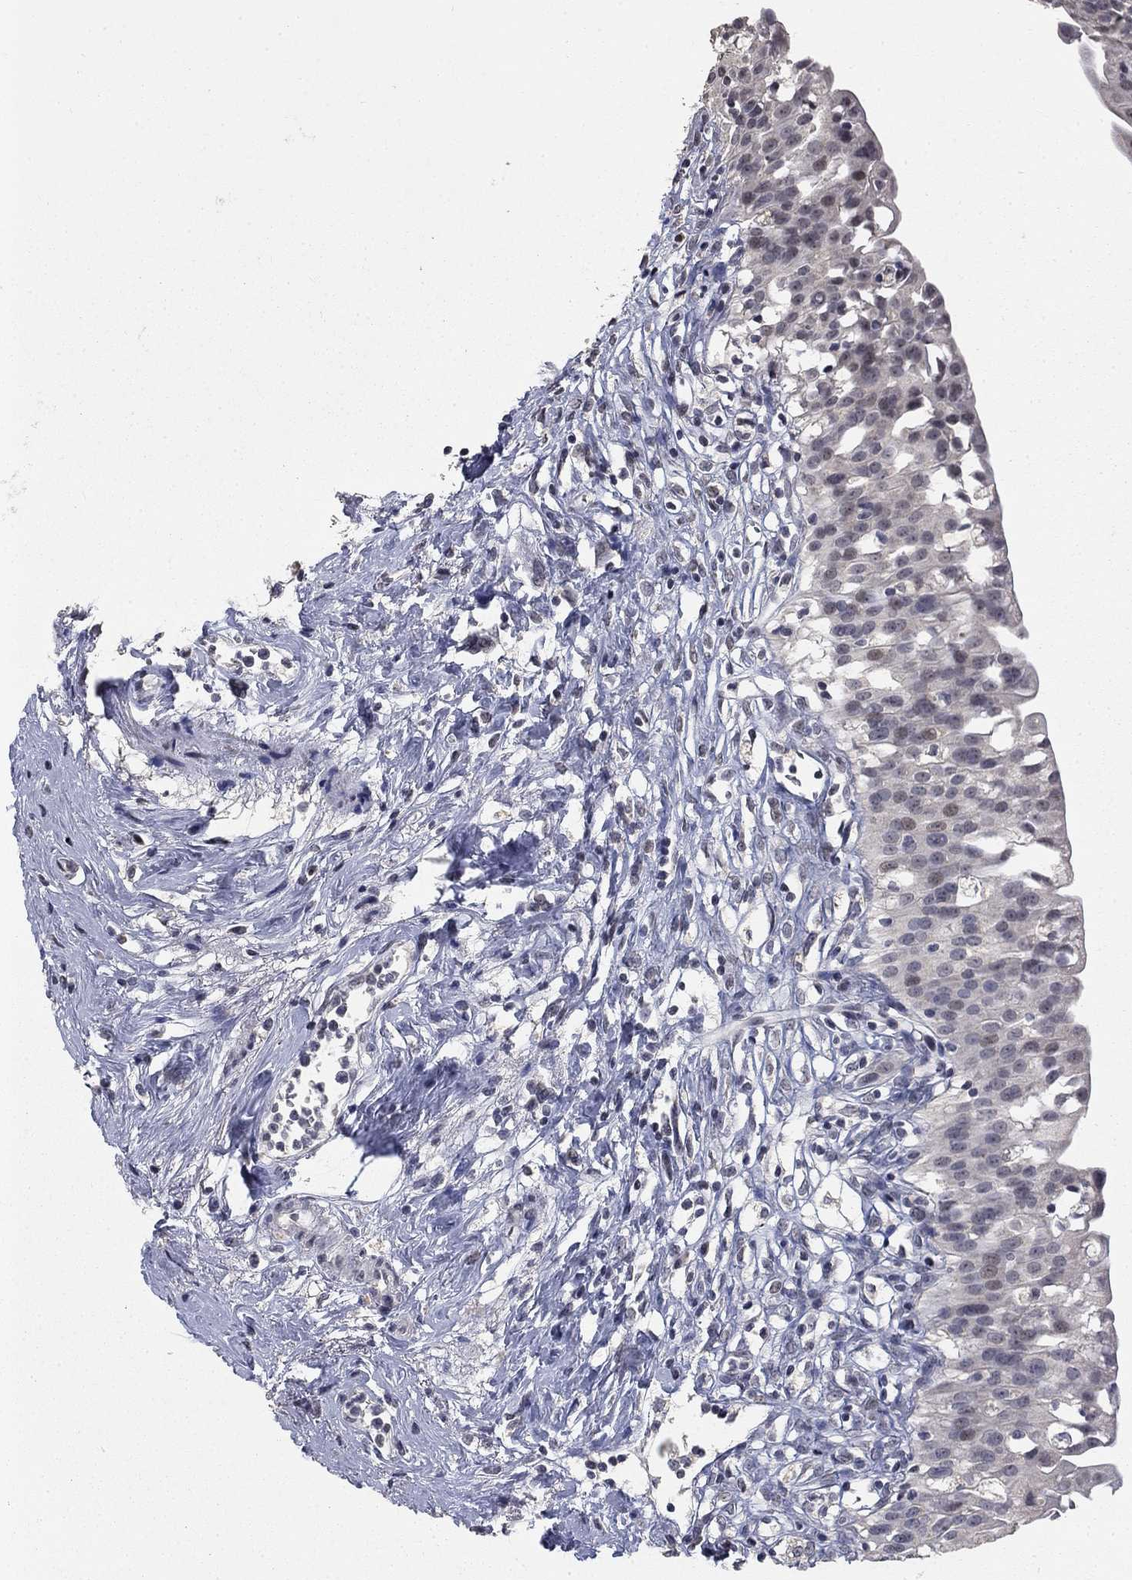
{"staining": {"intensity": "negative", "quantity": "none", "location": "none"}, "tissue": "urinary bladder", "cell_type": "Urothelial cells", "image_type": "normal", "snomed": [{"axis": "morphology", "description": "Normal tissue, NOS"}, {"axis": "topography", "description": "Urinary bladder"}], "caption": "High power microscopy micrograph of an IHC histopathology image of unremarkable urinary bladder, revealing no significant positivity in urothelial cells. (Brightfield microscopy of DAB (3,3'-diaminobenzidine) immunohistochemistry at high magnification).", "gene": "SPATA33", "patient": {"sex": "male", "age": 76}}